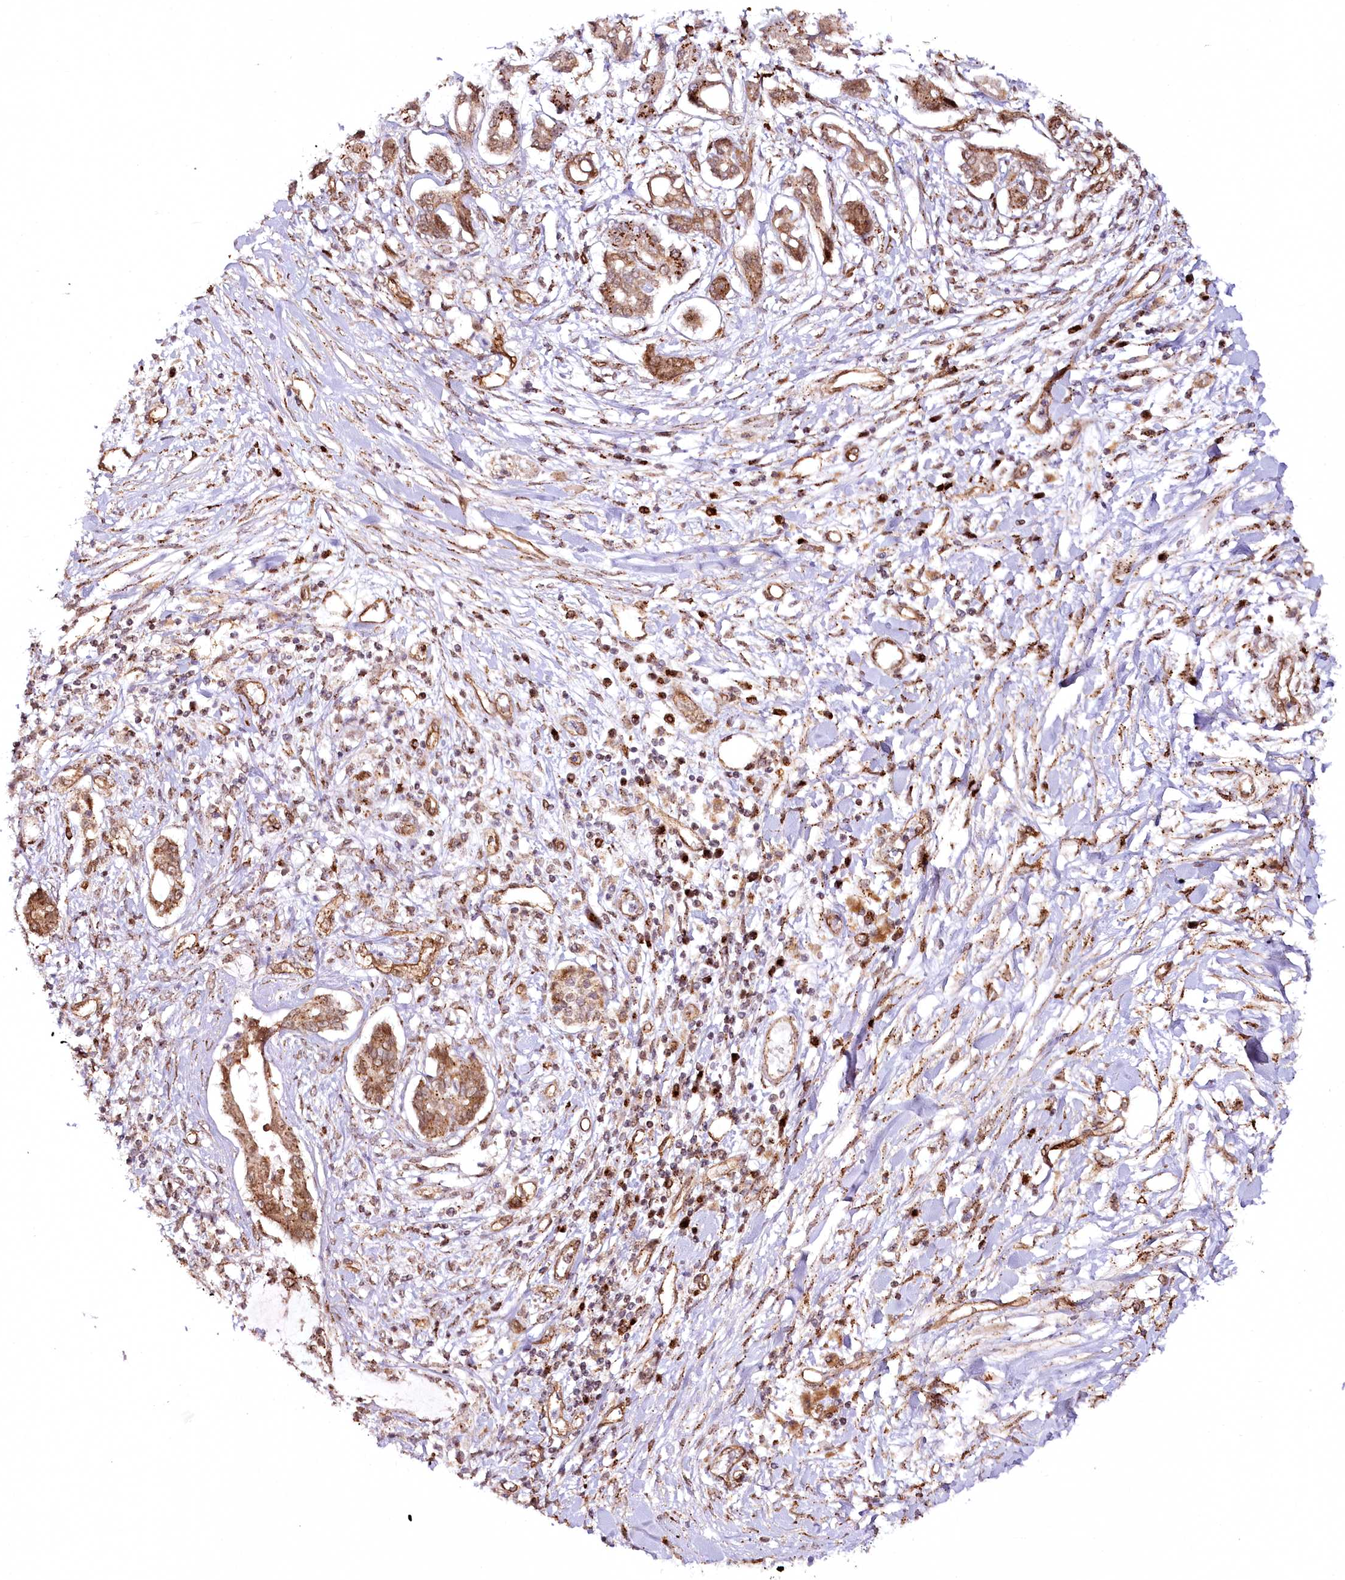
{"staining": {"intensity": "moderate", "quantity": ">75%", "location": "cytoplasmic/membranous"}, "tissue": "pancreatic cancer", "cell_type": "Tumor cells", "image_type": "cancer", "snomed": [{"axis": "morphology", "description": "Adenocarcinoma, NOS"}, {"axis": "topography", "description": "Pancreas"}], "caption": "A medium amount of moderate cytoplasmic/membranous positivity is appreciated in about >75% of tumor cells in pancreatic cancer (adenocarcinoma) tissue. The protein of interest is stained brown, and the nuclei are stained in blue (DAB (3,3'-diaminobenzidine) IHC with brightfield microscopy, high magnification).", "gene": "COPG1", "patient": {"sex": "female", "age": 56}}